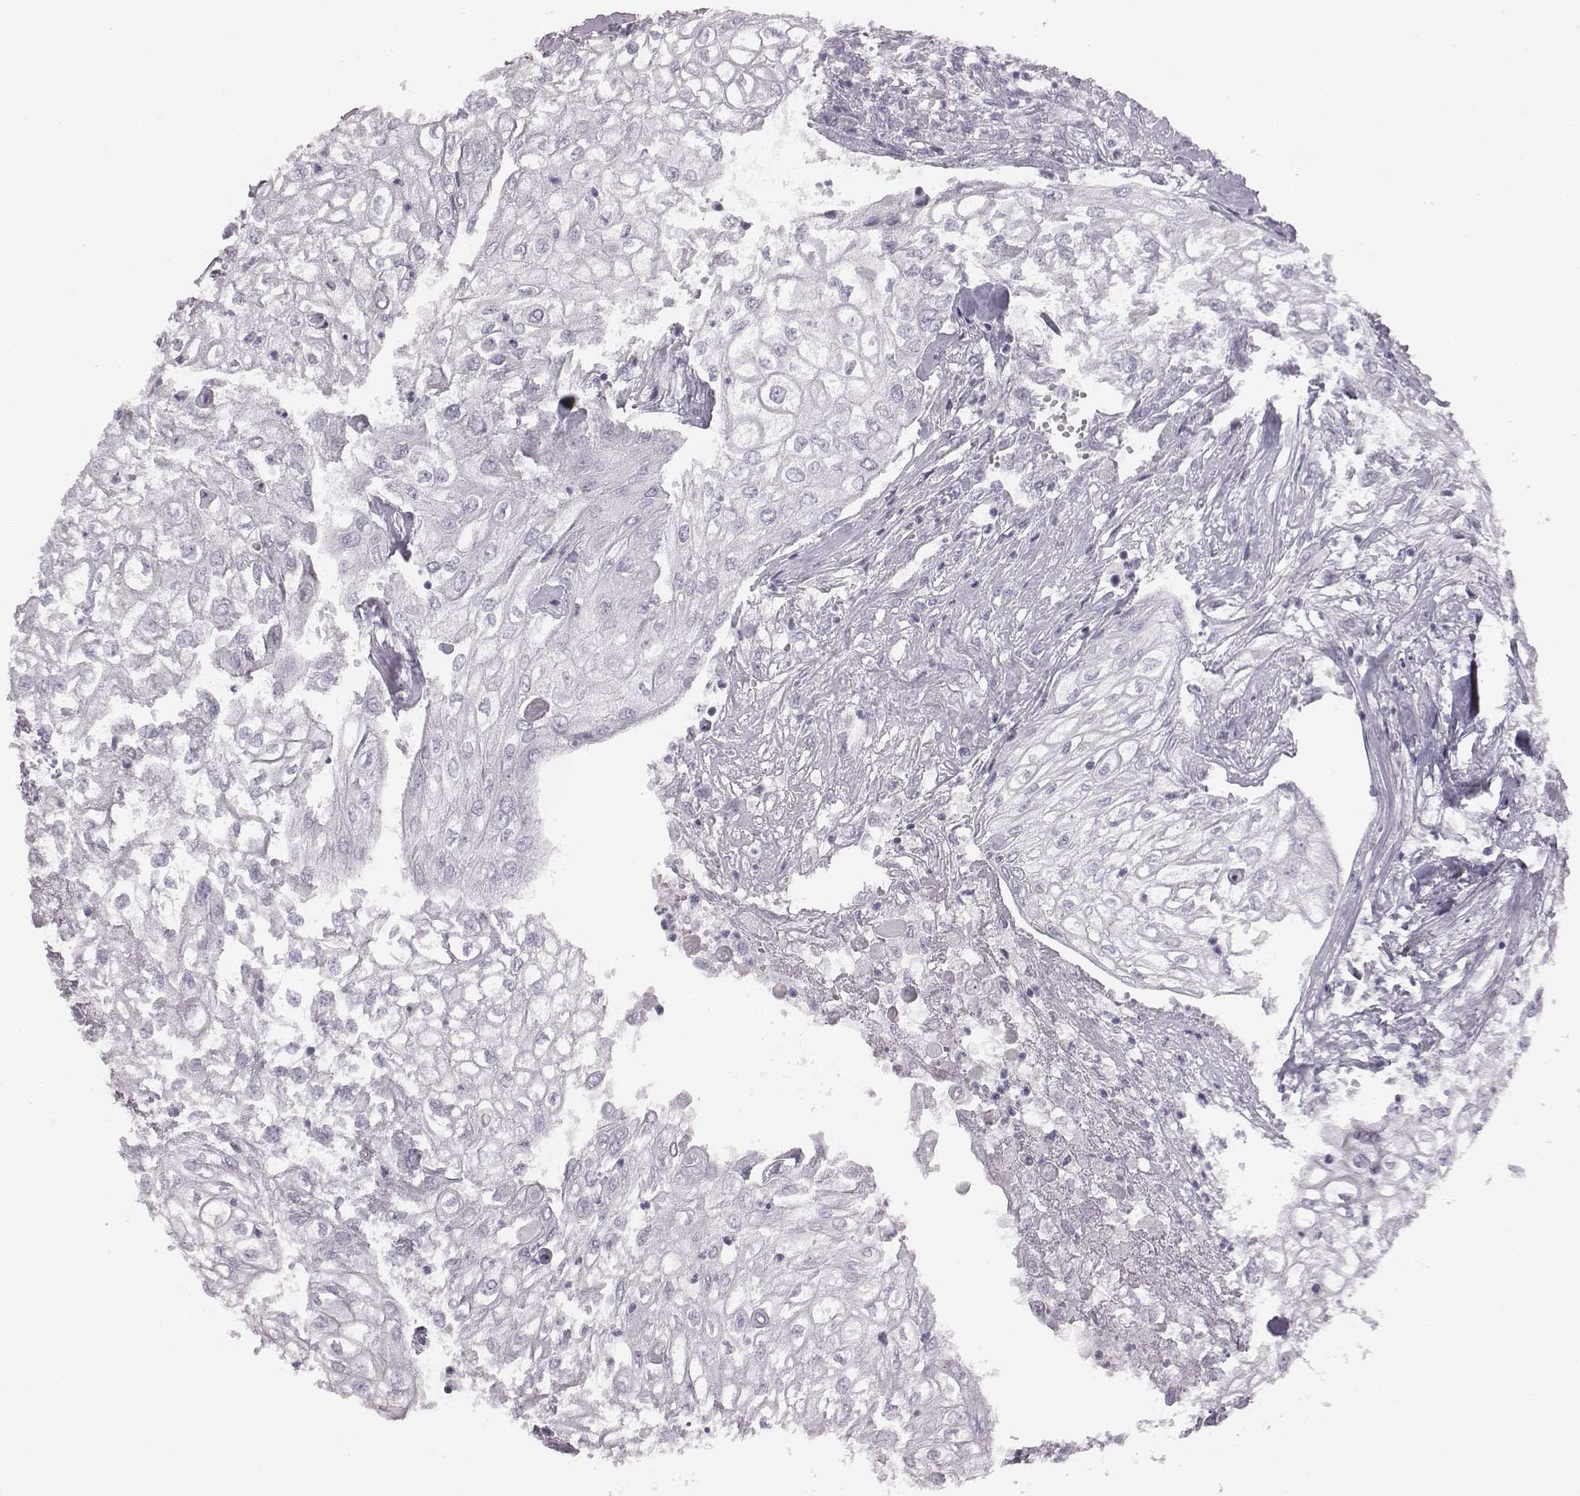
{"staining": {"intensity": "negative", "quantity": "none", "location": "none"}, "tissue": "urothelial cancer", "cell_type": "Tumor cells", "image_type": "cancer", "snomed": [{"axis": "morphology", "description": "Urothelial carcinoma, High grade"}, {"axis": "topography", "description": "Urinary bladder"}], "caption": "High-grade urothelial carcinoma was stained to show a protein in brown. There is no significant staining in tumor cells.", "gene": "PDE8B", "patient": {"sex": "male", "age": 62}}